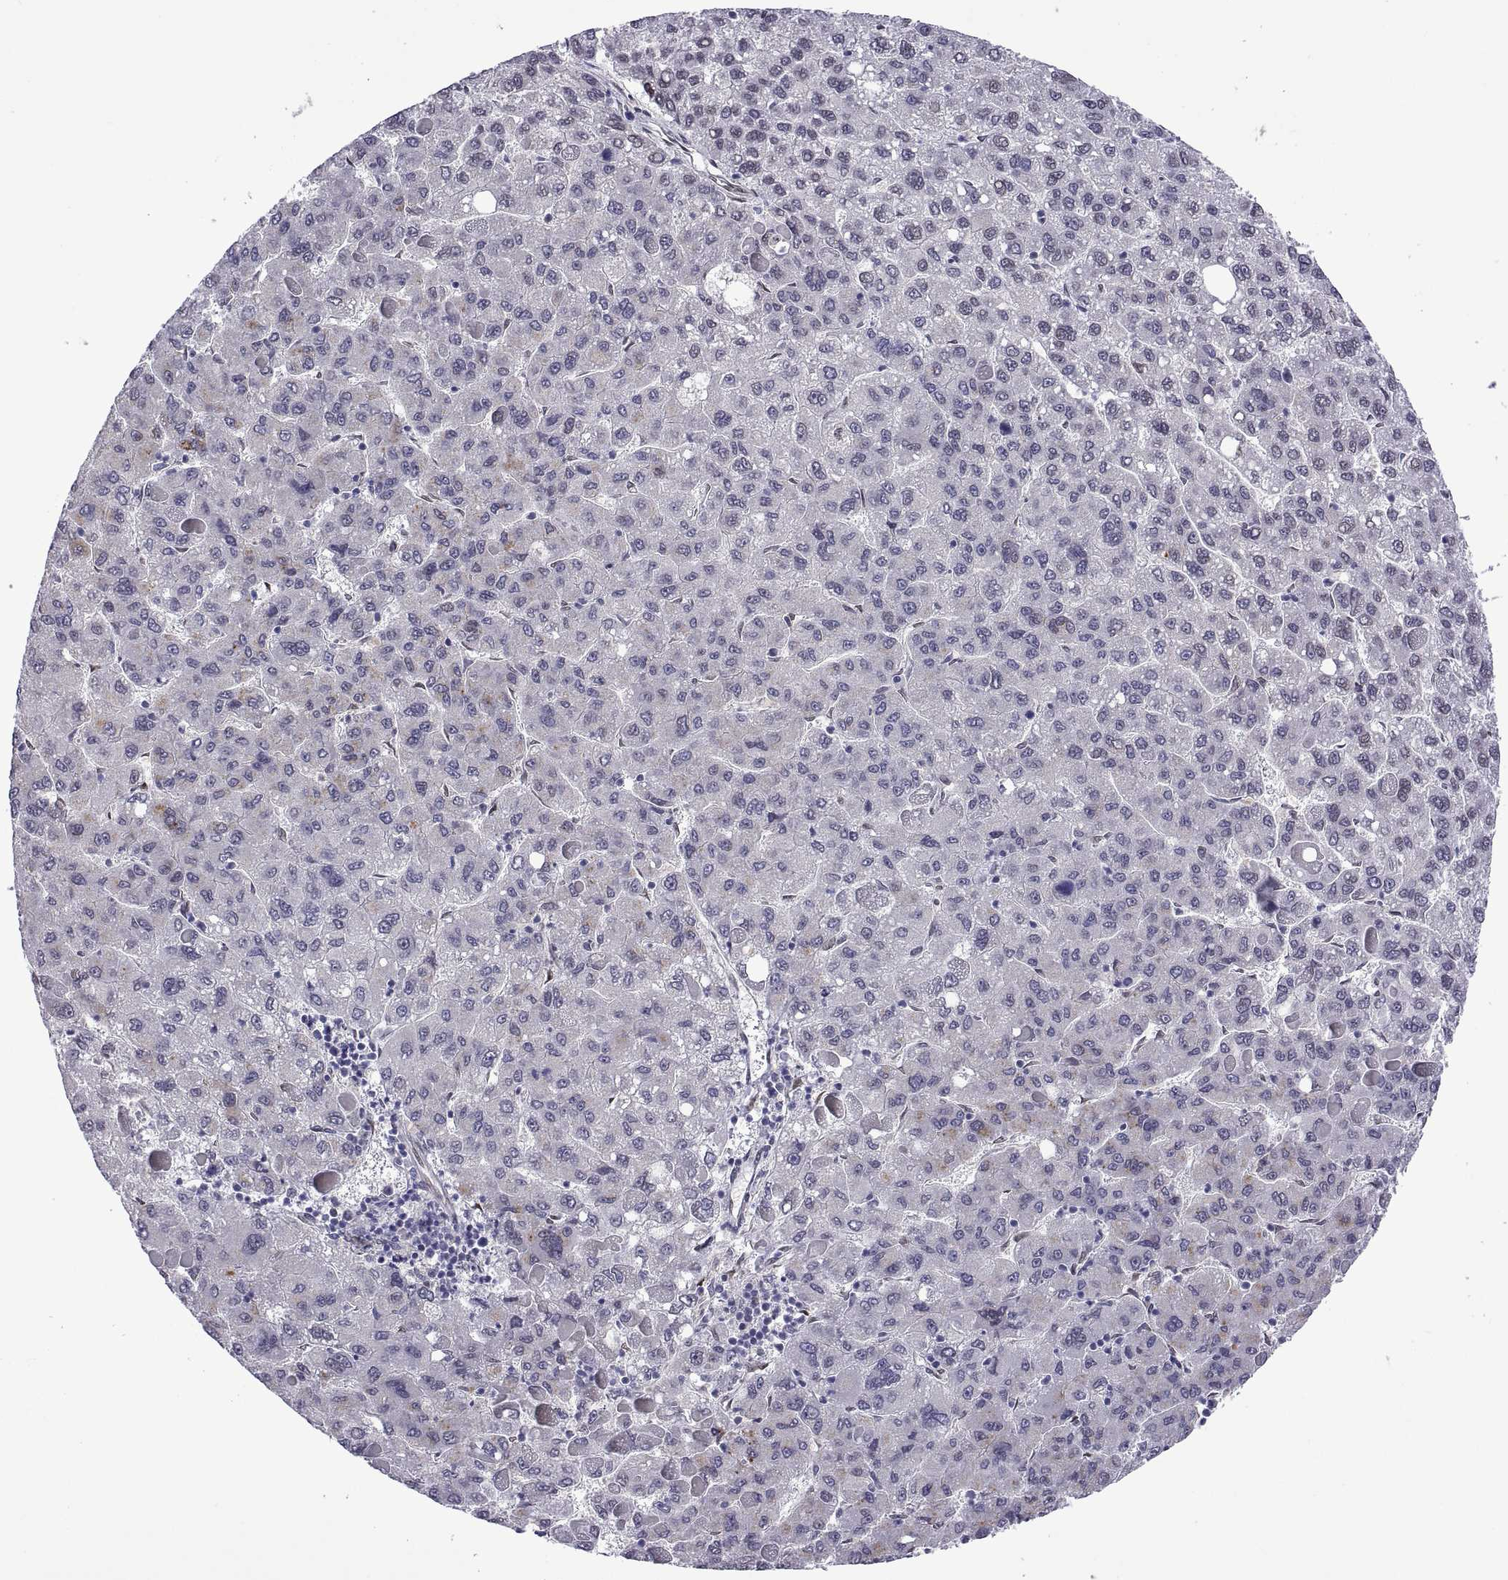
{"staining": {"intensity": "negative", "quantity": "none", "location": "none"}, "tissue": "liver cancer", "cell_type": "Tumor cells", "image_type": "cancer", "snomed": [{"axis": "morphology", "description": "Carcinoma, Hepatocellular, NOS"}, {"axis": "topography", "description": "Liver"}], "caption": "Immunohistochemistry image of neoplastic tissue: liver cancer (hepatocellular carcinoma) stained with DAB demonstrates no significant protein positivity in tumor cells.", "gene": "NR4A1", "patient": {"sex": "female", "age": 82}}